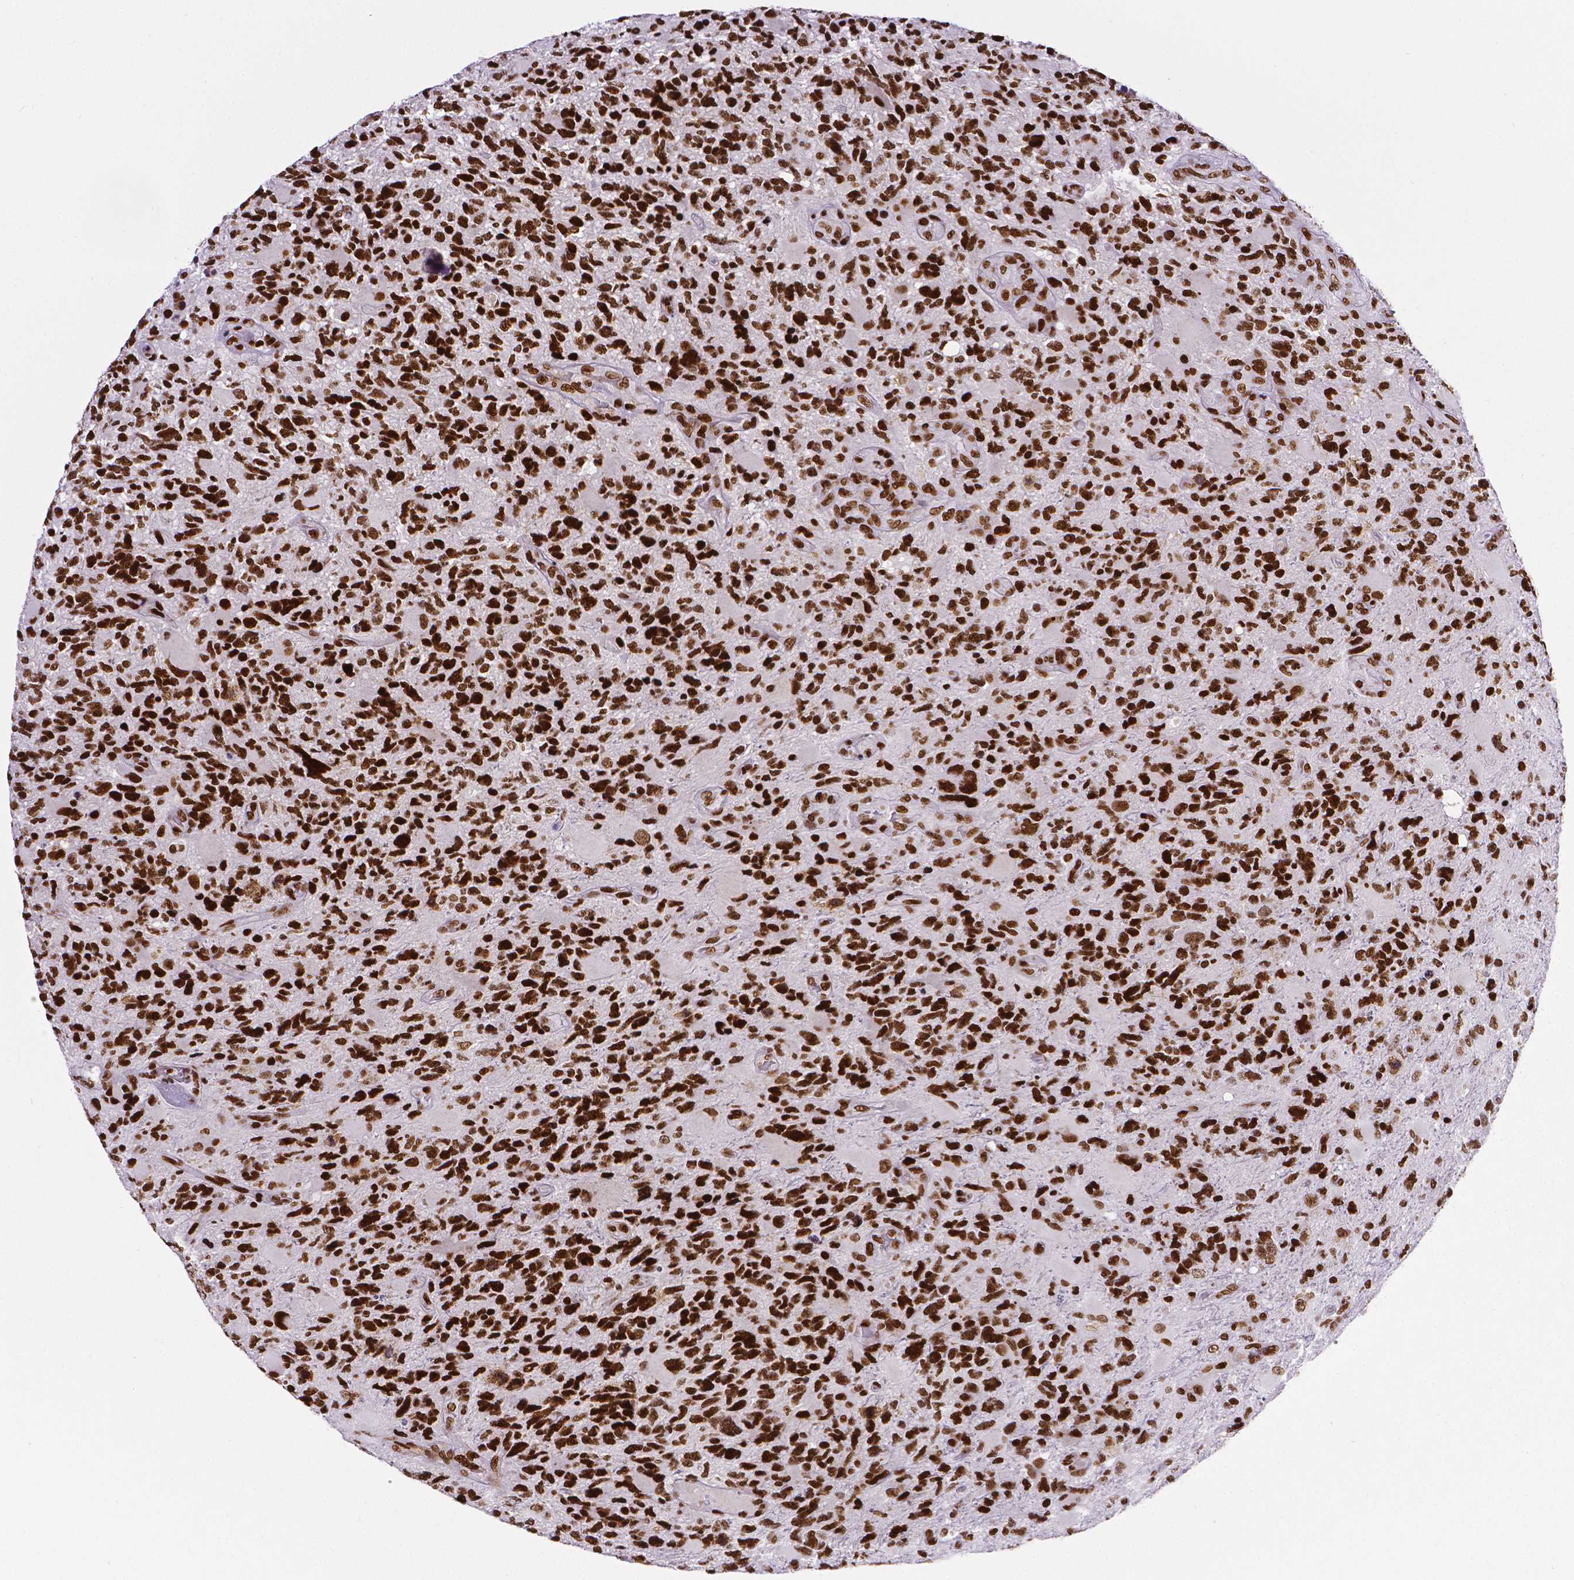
{"staining": {"intensity": "strong", "quantity": ">75%", "location": "nuclear"}, "tissue": "glioma", "cell_type": "Tumor cells", "image_type": "cancer", "snomed": [{"axis": "morphology", "description": "Glioma, malignant, High grade"}, {"axis": "topography", "description": "Brain"}], "caption": "Immunohistochemical staining of glioma demonstrates high levels of strong nuclear protein positivity in about >75% of tumor cells.", "gene": "CTCF", "patient": {"sex": "female", "age": 71}}